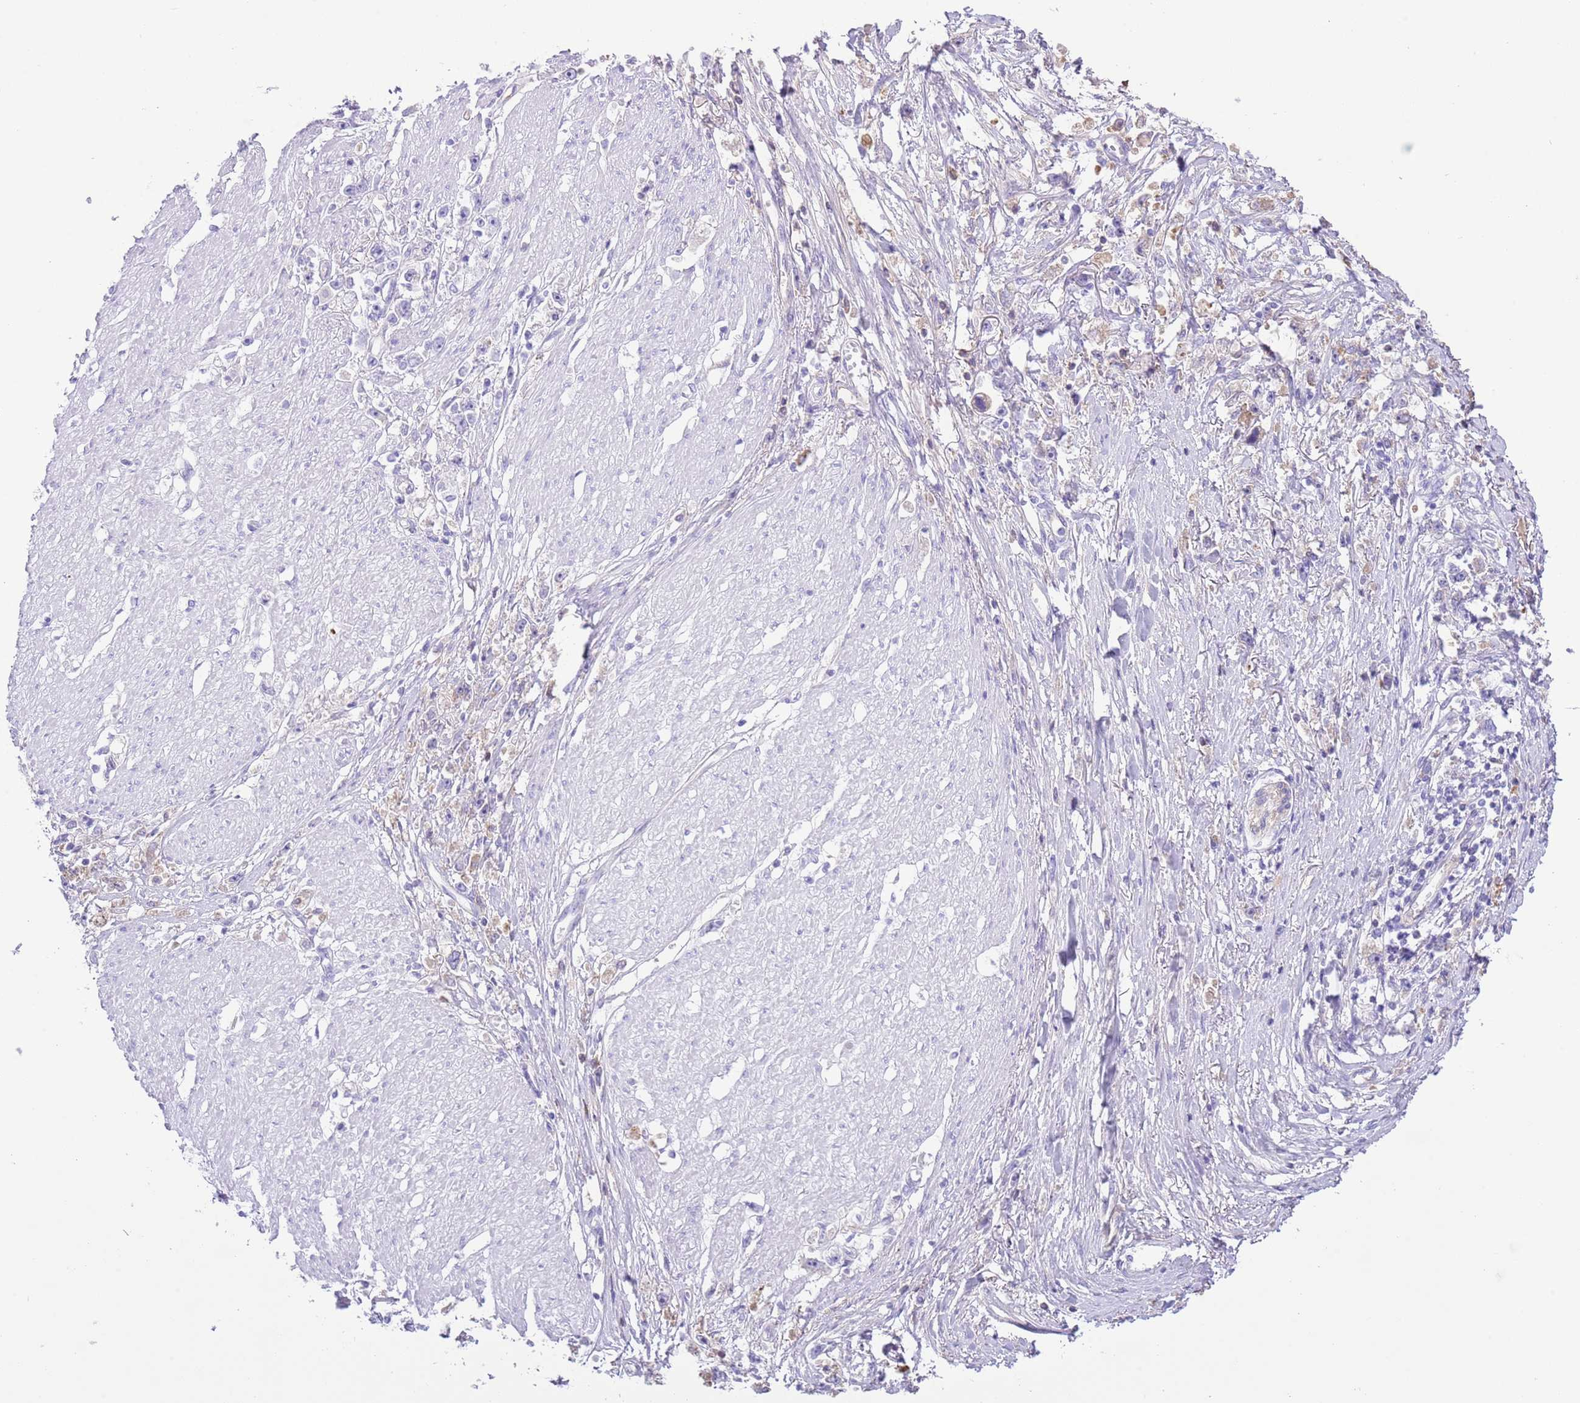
{"staining": {"intensity": "negative", "quantity": "none", "location": "none"}, "tissue": "stomach cancer", "cell_type": "Tumor cells", "image_type": "cancer", "snomed": [{"axis": "morphology", "description": "Adenocarcinoma, NOS"}, {"axis": "topography", "description": "Stomach"}], "caption": "There is no significant staining in tumor cells of stomach cancer.", "gene": "IGF1", "patient": {"sex": "female", "age": 59}}